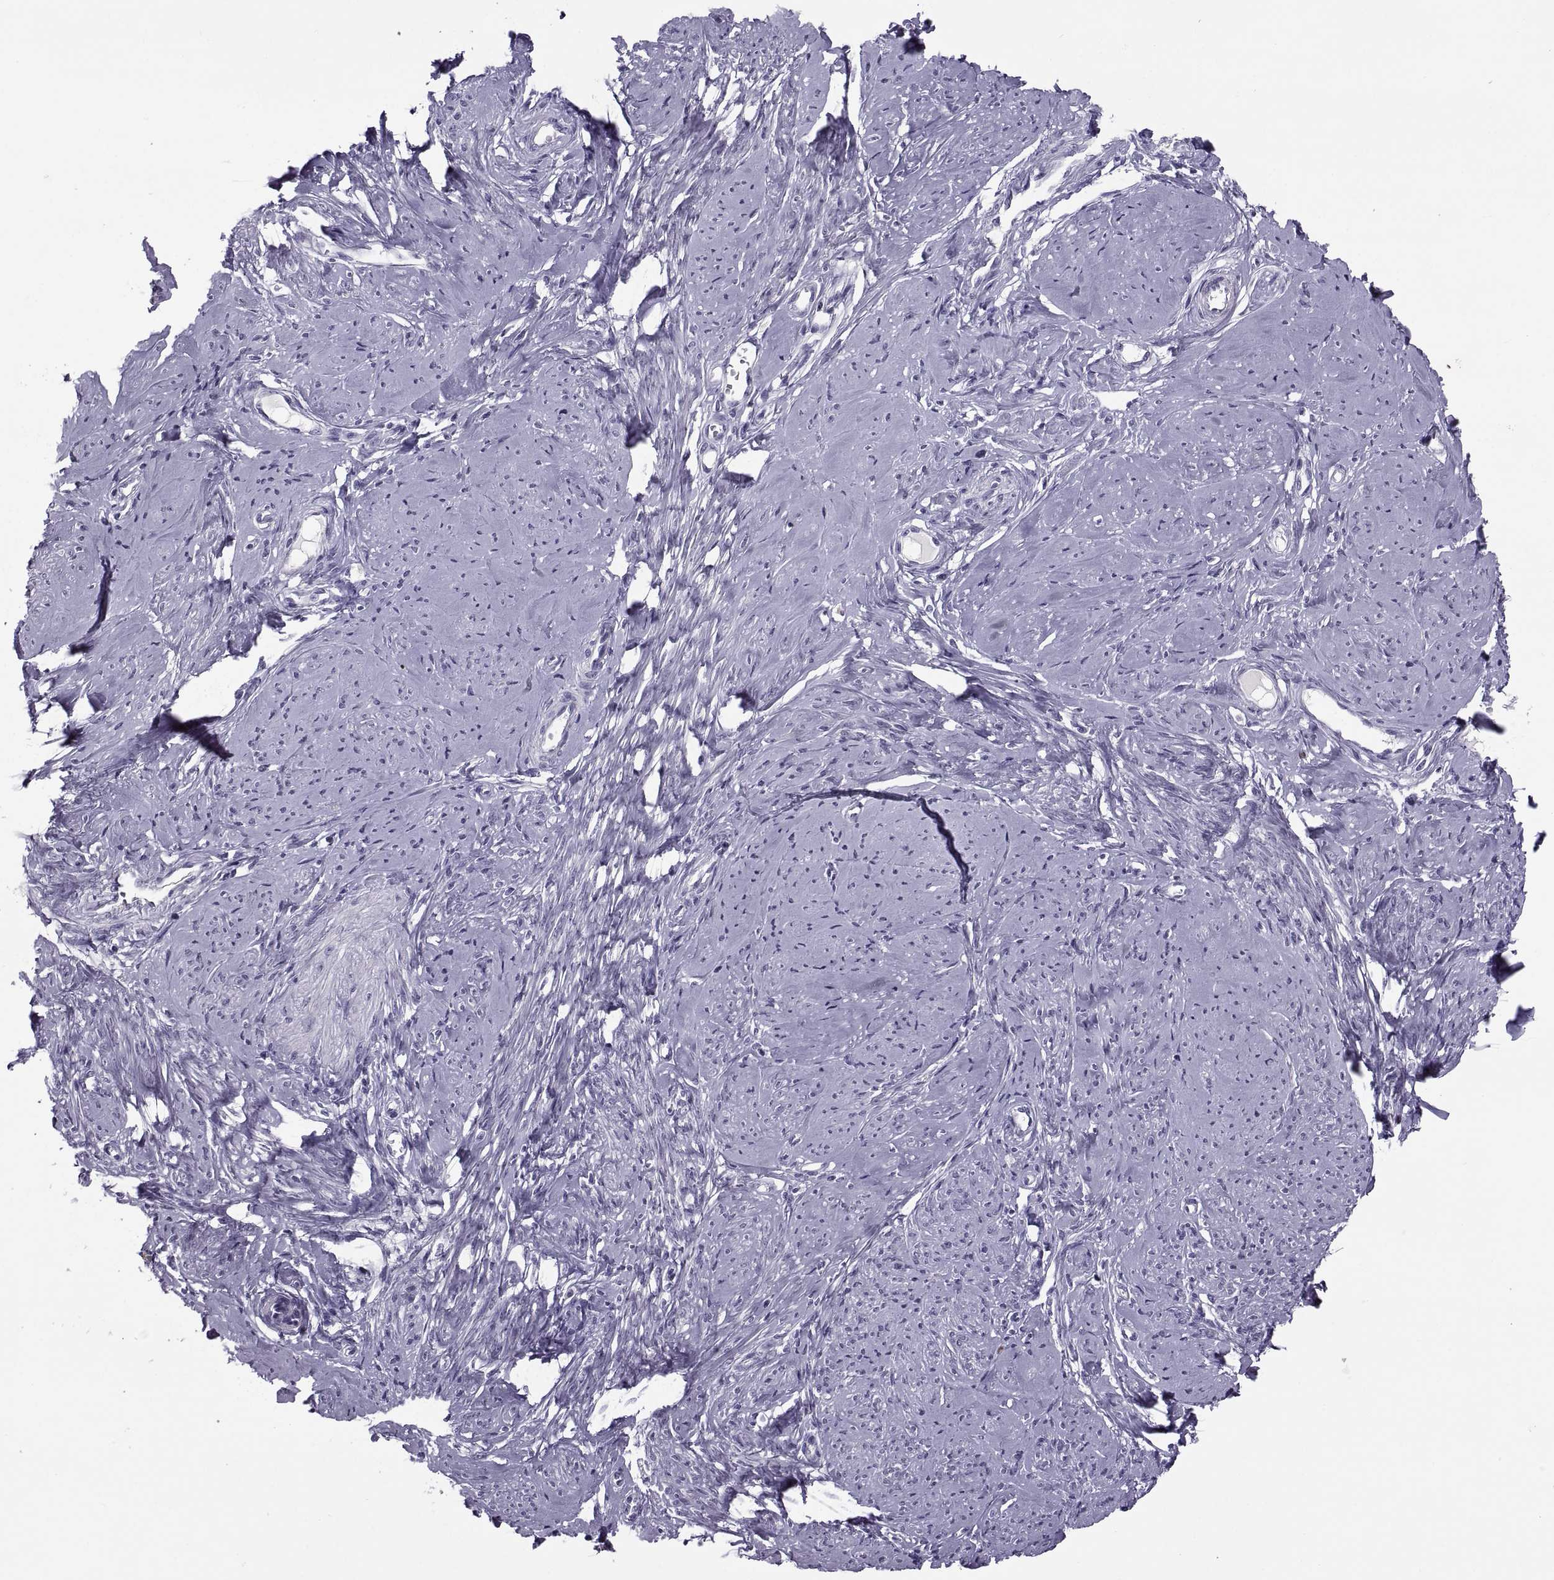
{"staining": {"intensity": "negative", "quantity": "none", "location": "none"}, "tissue": "smooth muscle", "cell_type": "Smooth muscle cells", "image_type": "normal", "snomed": [{"axis": "morphology", "description": "Normal tissue, NOS"}, {"axis": "topography", "description": "Smooth muscle"}], "caption": "This is a histopathology image of IHC staining of benign smooth muscle, which shows no expression in smooth muscle cells. (IHC, brightfield microscopy, high magnification).", "gene": "MAGEB1", "patient": {"sex": "female", "age": 48}}